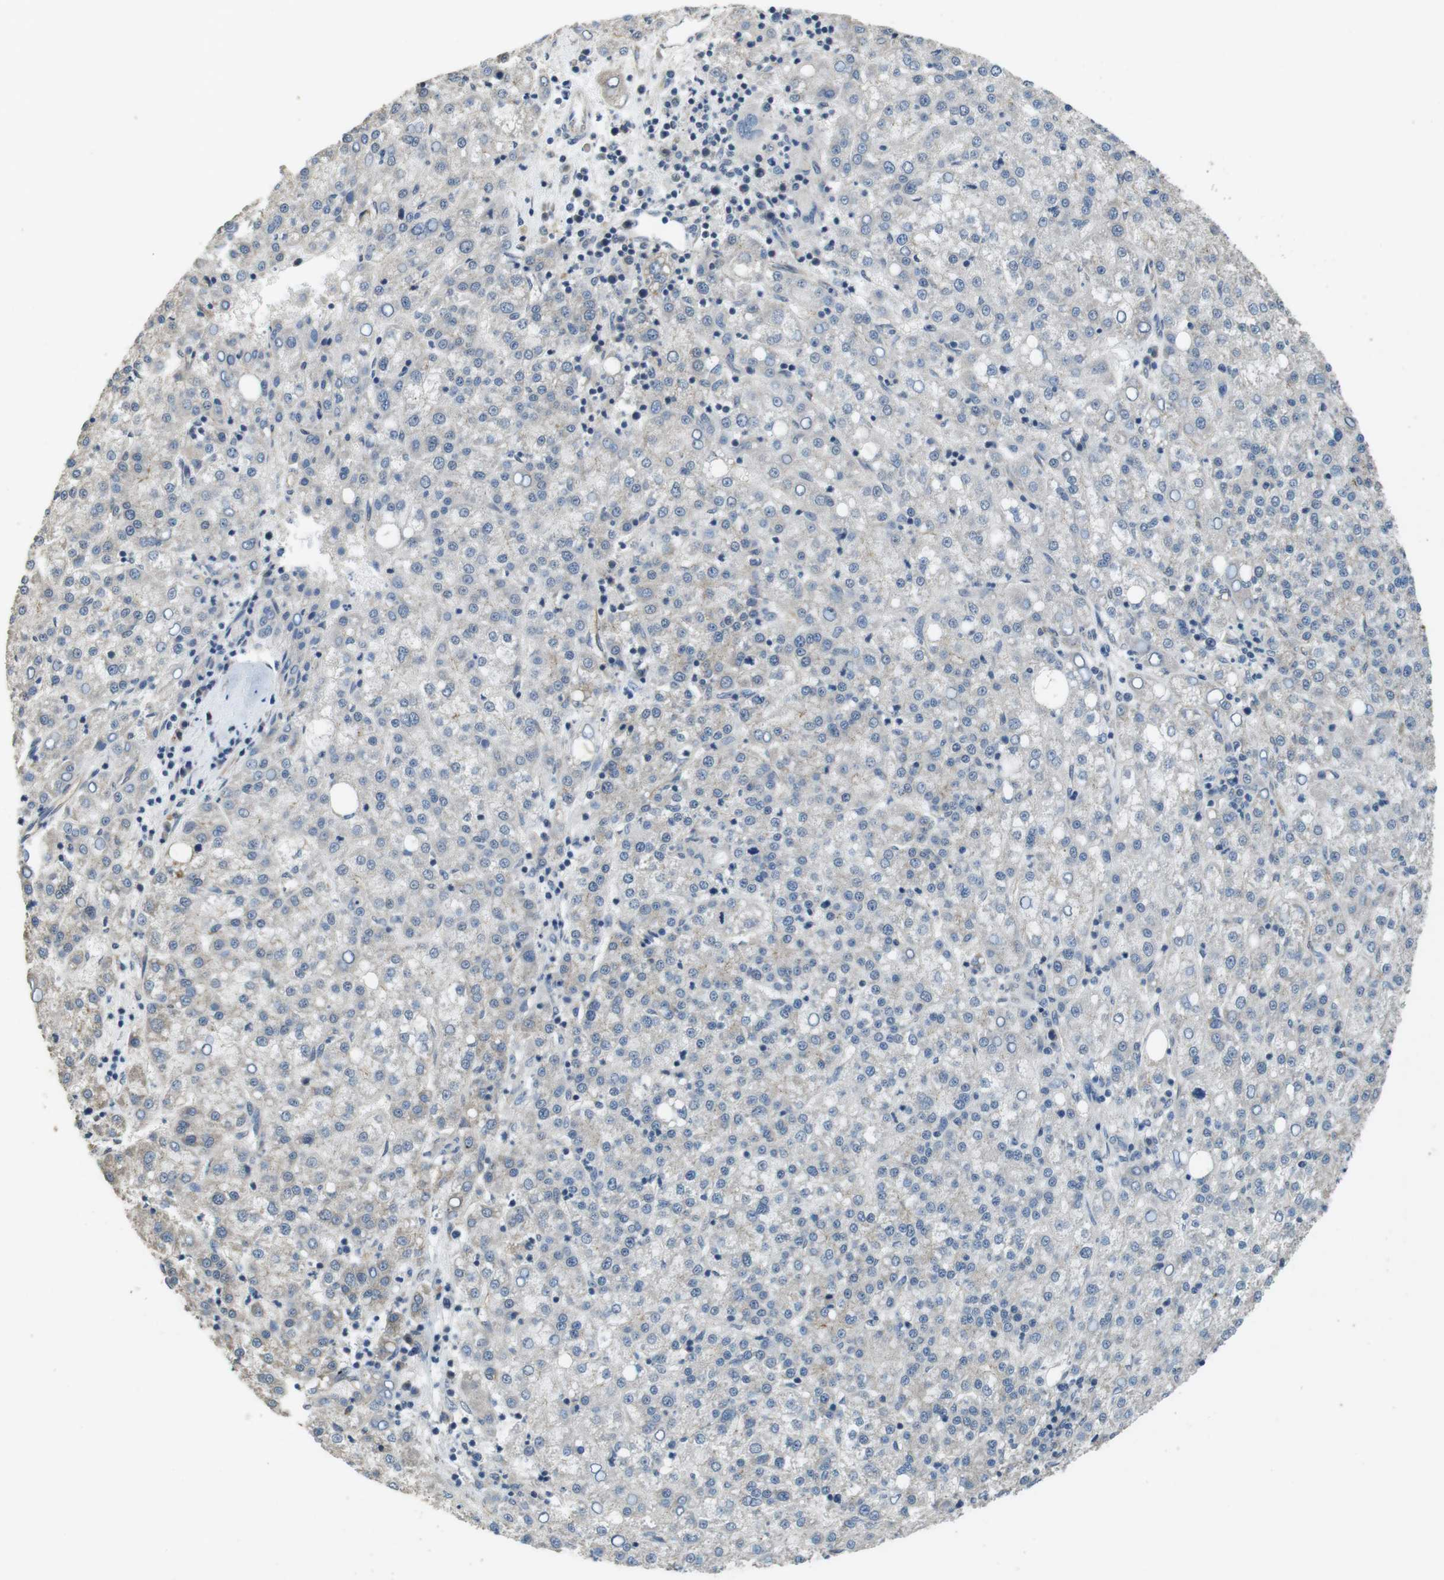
{"staining": {"intensity": "negative", "quantity": "none", "location": "none"}, "tissue": "liver cancer", "cell_type": "Tumor cells", "image_type": "cancer", "snomed": [{"axis": "morphology", "description": "Carcinoma, Hepatocellular, NOS"}, {"axis": "topography", "description": "Liver"}], "caption": "An image of human liver cancer is negative for staining in tumor cells.", "gene": "CLDN7", "patient": {"sex": "female", "age": 58}}